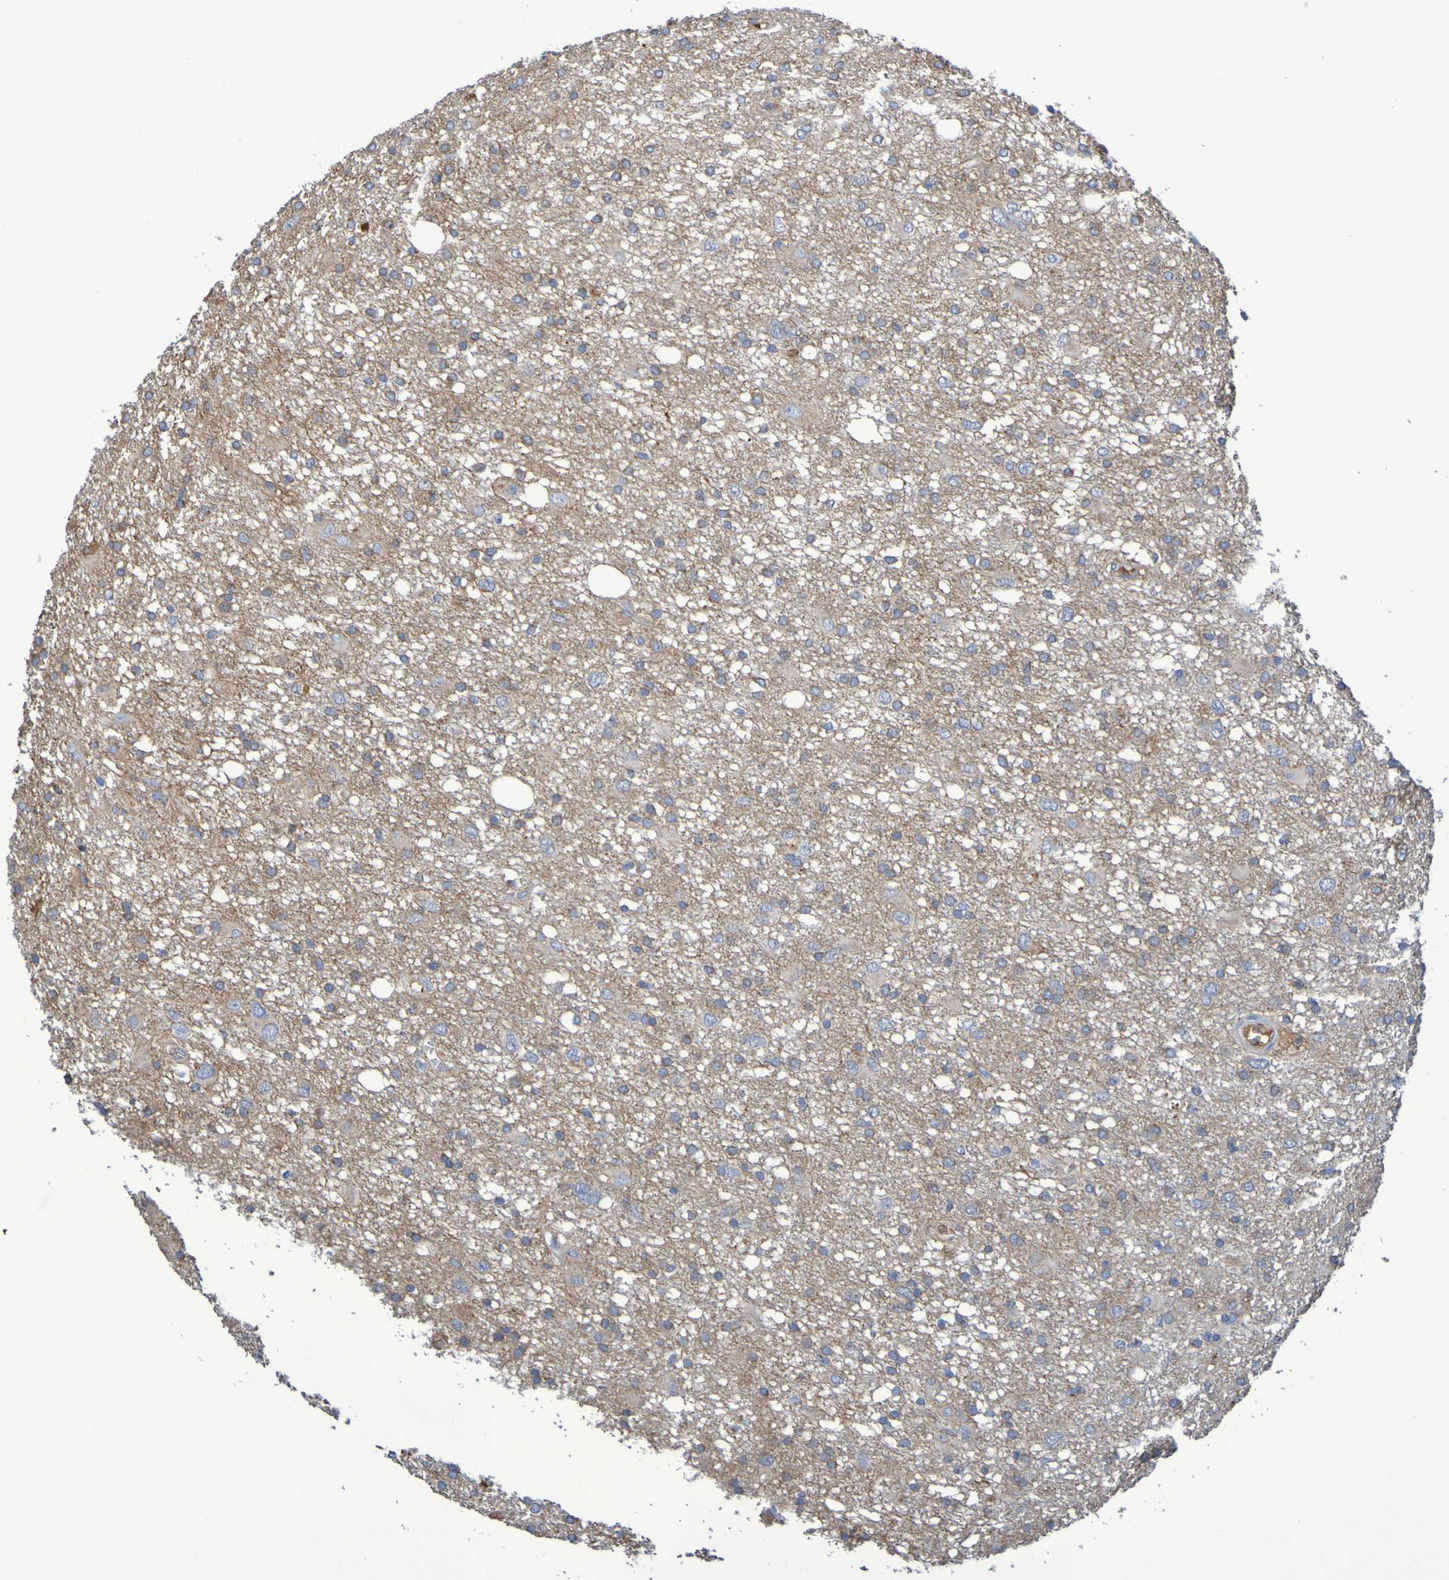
{"staining": {"intensity": "weak", "quantity": "<25%", "location": "cytoplasmic/membranous"}, "tissue": "glioma", "cell_type": "Tumor cells", "image_type": "cancer", "snomed": [{"axis": "morphology", "description": "Glioma, malignant, High grade"}, {"axis": "topography", "description": "Brain"}], "caption": "IHC image of neoplastic tissue: high-grade glioma (malignant) stained with DAB (3,3'-diaminobenzidine) demonstrates no significant protein positivity in tumor cells.", "gene": "CNTN2", "patient": {"sex": "female", "age": 59}}